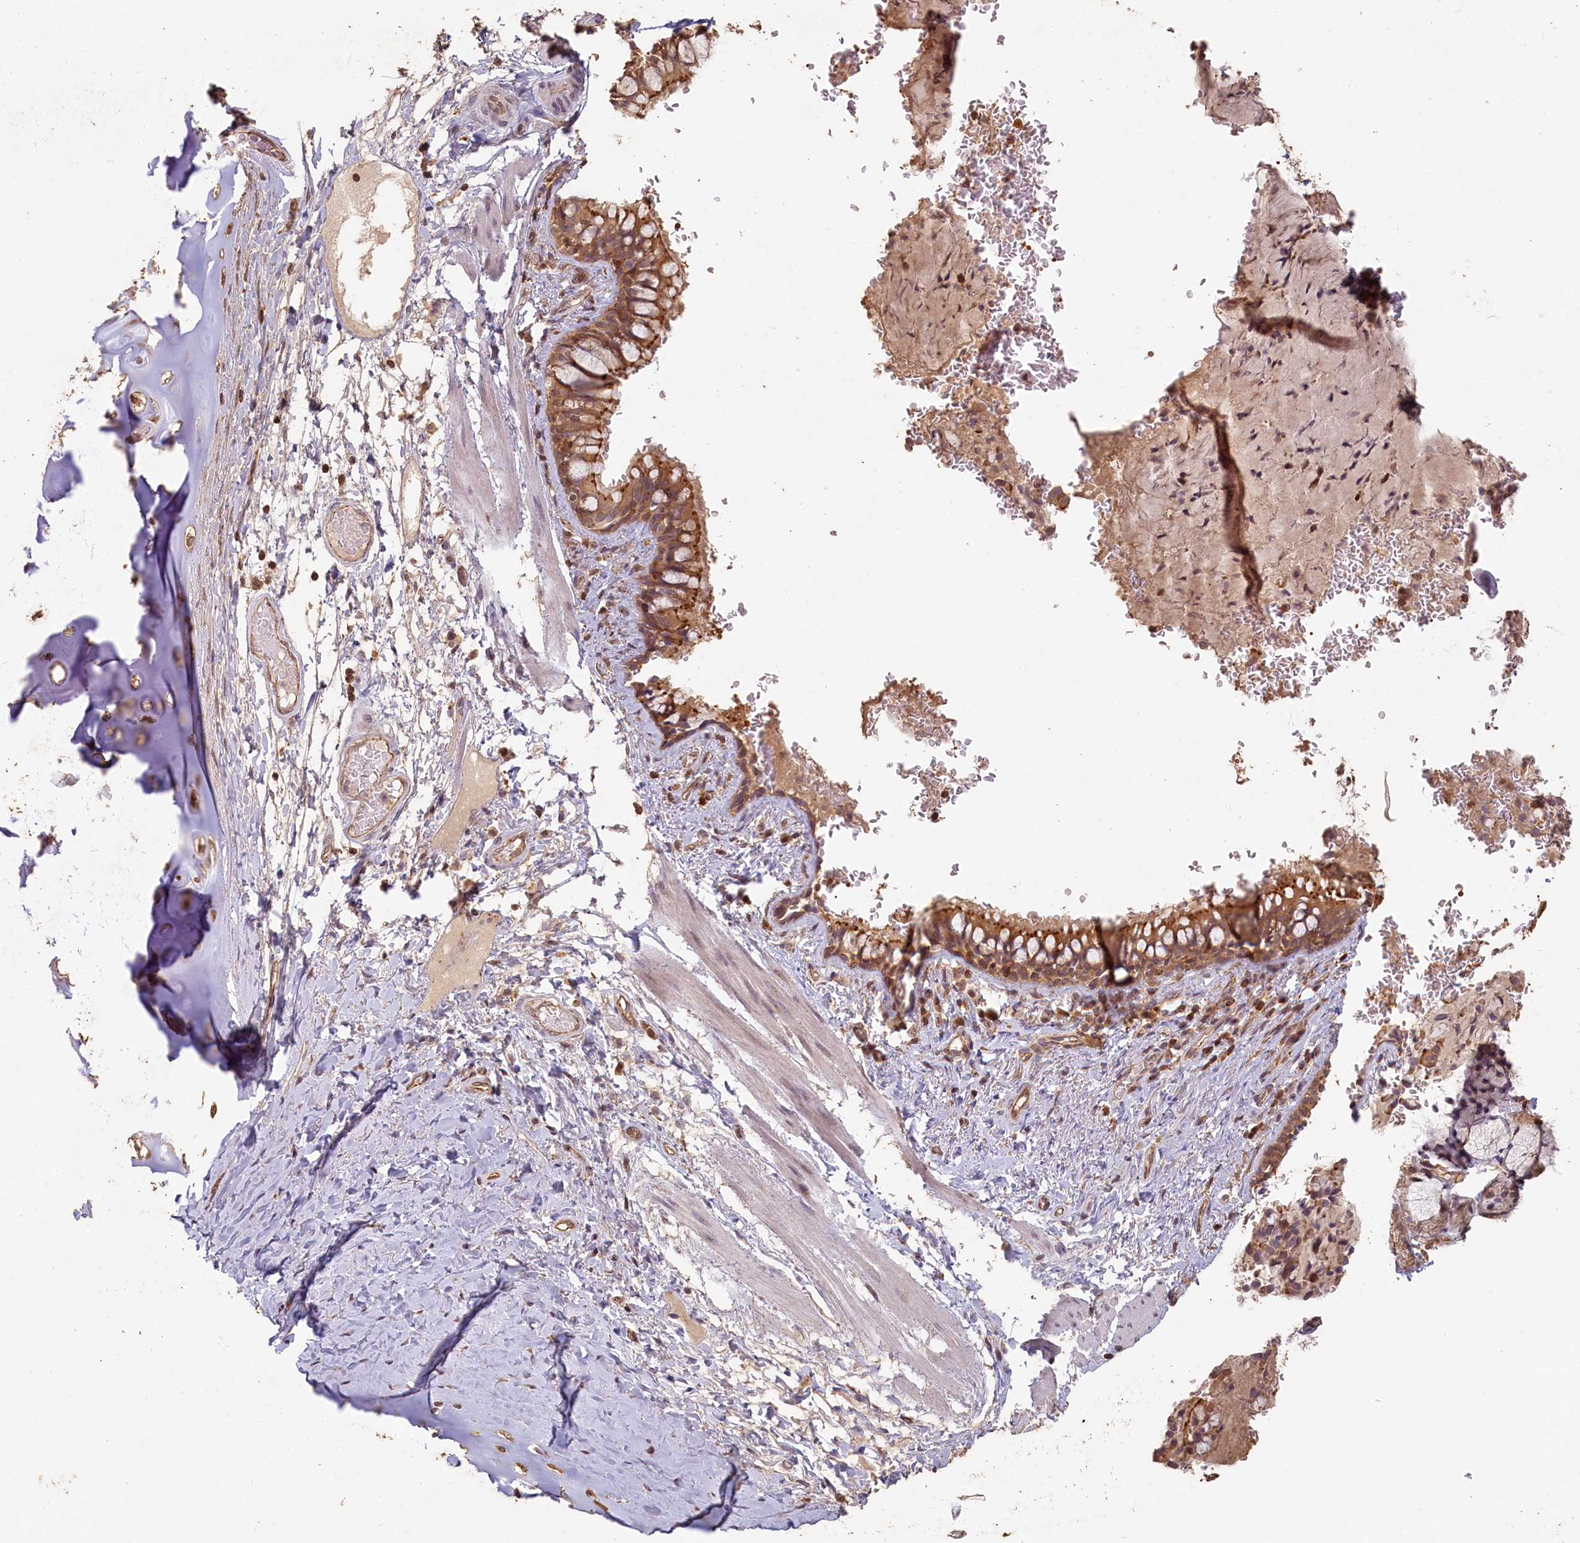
{"staining": {"intensity": "moderate", "quantity": ">75%", "location": "cytoplasmic/membranous,nuclear"}, "tissue": "bronchus", "cell_type": "Respiratory epithelial cells", "image_type": "normal", "snomed": [{"axis": "morphology", "description": "Normal tissue, NOS"}, {"axis": "topography", "description": "Cartilage tissue"}, {"axis": "topography", "description": "Bronchus"}], "caption": "Protein expression analysis of normal human bronchus reveals moderate cytoplasmic/membranous,nuclear staining in about >75% of respiratory epithelial cells. (DAB IHC, brown staining for protein, blue staining for nuclei).", "gene": "MADD", "patient": {"sex": "female", "age": 36}}